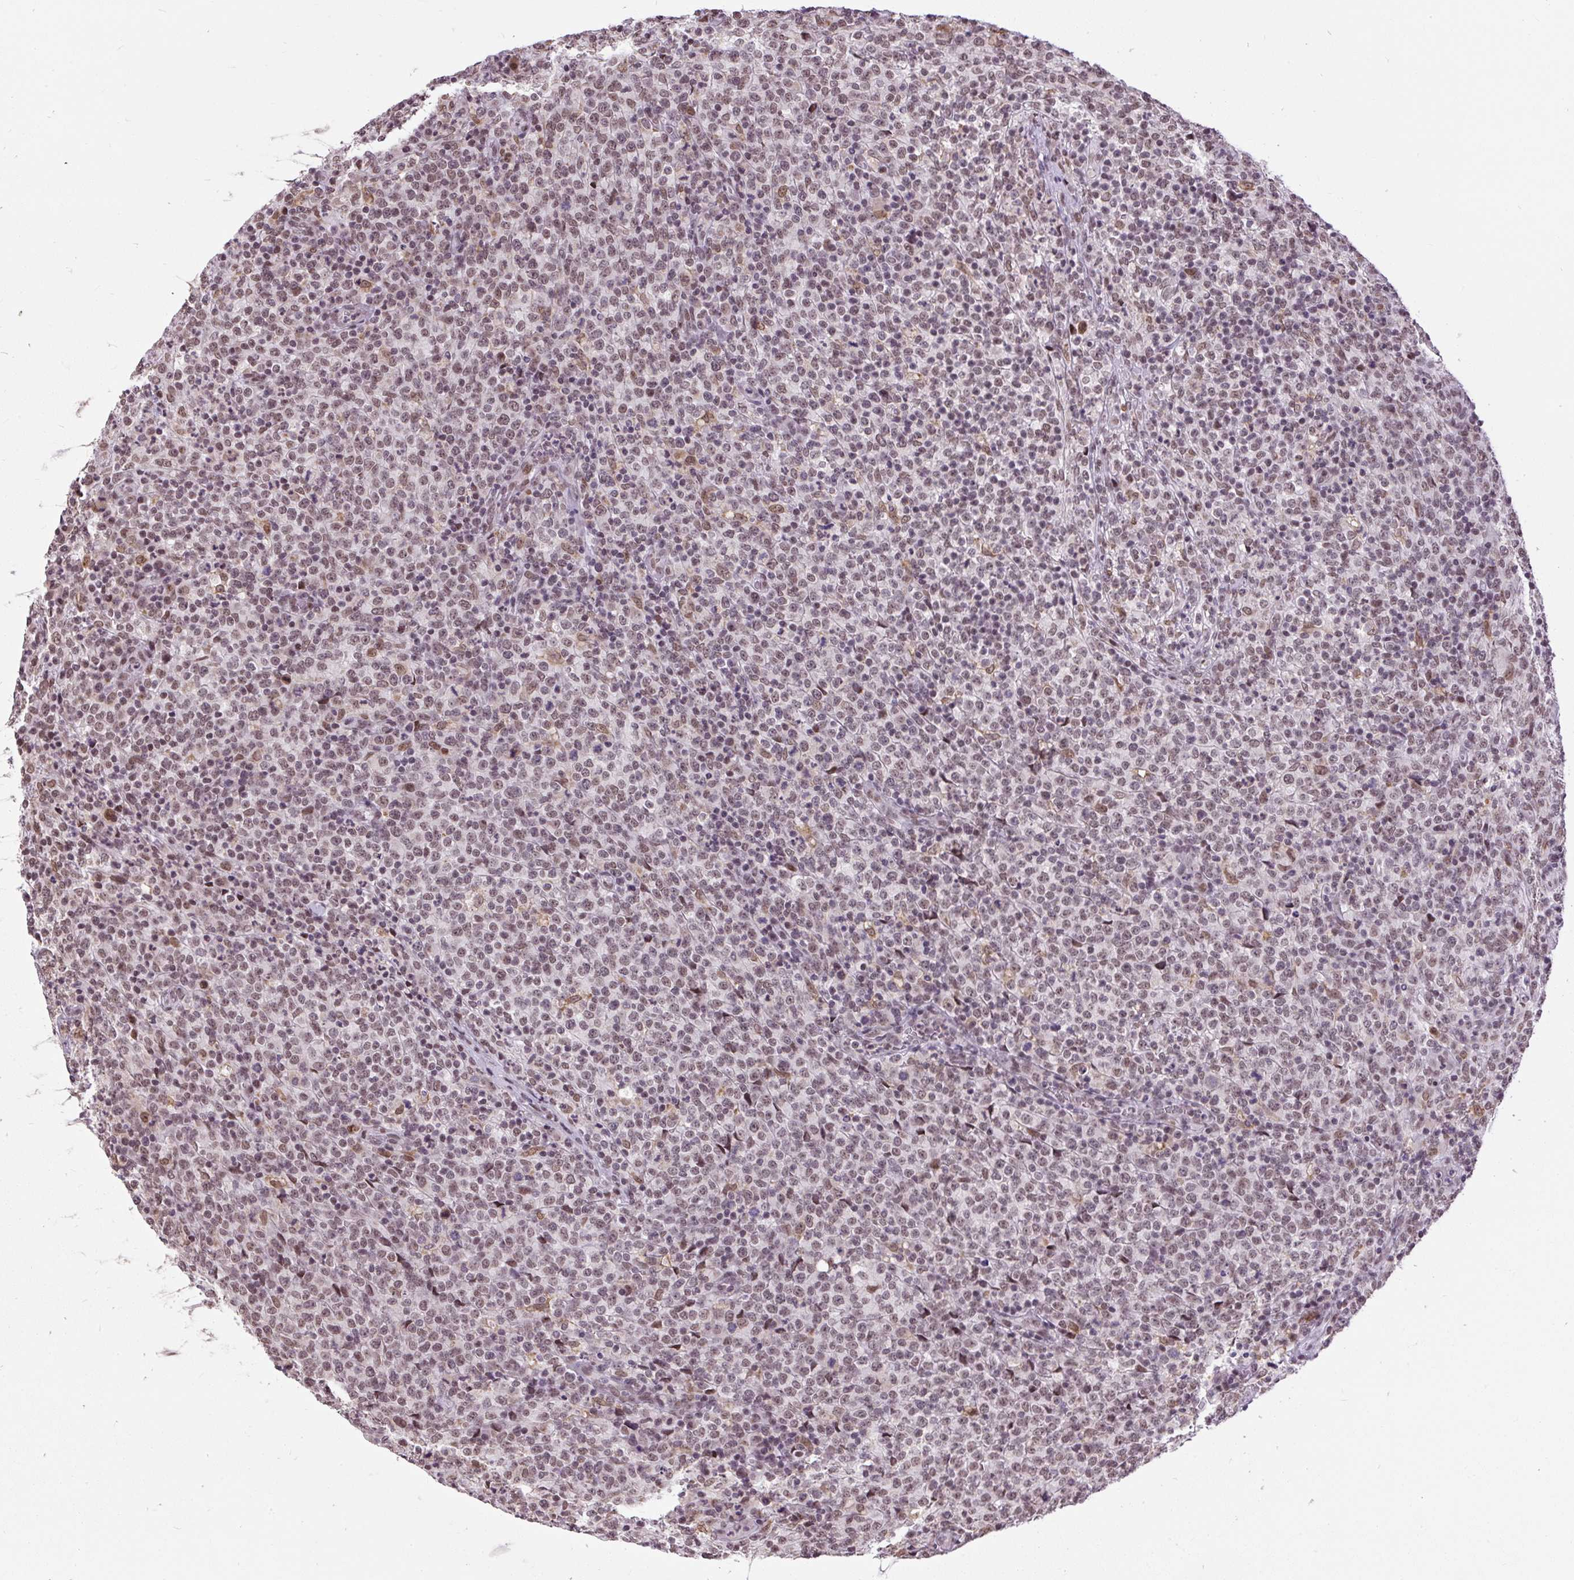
{"staining": {"intensity": "moderate", "quantity": ">75%", "location": "nuclear"}, "tissue": "lymphoma", "cell_type": "Tumor cells", "image_type": "cancer", "snomed": [{"axis": "morphology", "description": "Malignant lymphoma, non-Hodgkin's type, High grade"}, {"axis": "topography", "description": "Lymph node"}], "caption": "IHC staining of lymphoma, which demonstrates medium levels of moderate nuclear expression in about >75% of tumor cells indicating moderate nuclear protein expression. The staining was performed using DAB (brown) for protein detection and nuclei were counterstained in hematoxylin (blue).", "gene": "ZNF672", "patient": {"sex": "male", "age": 54}}